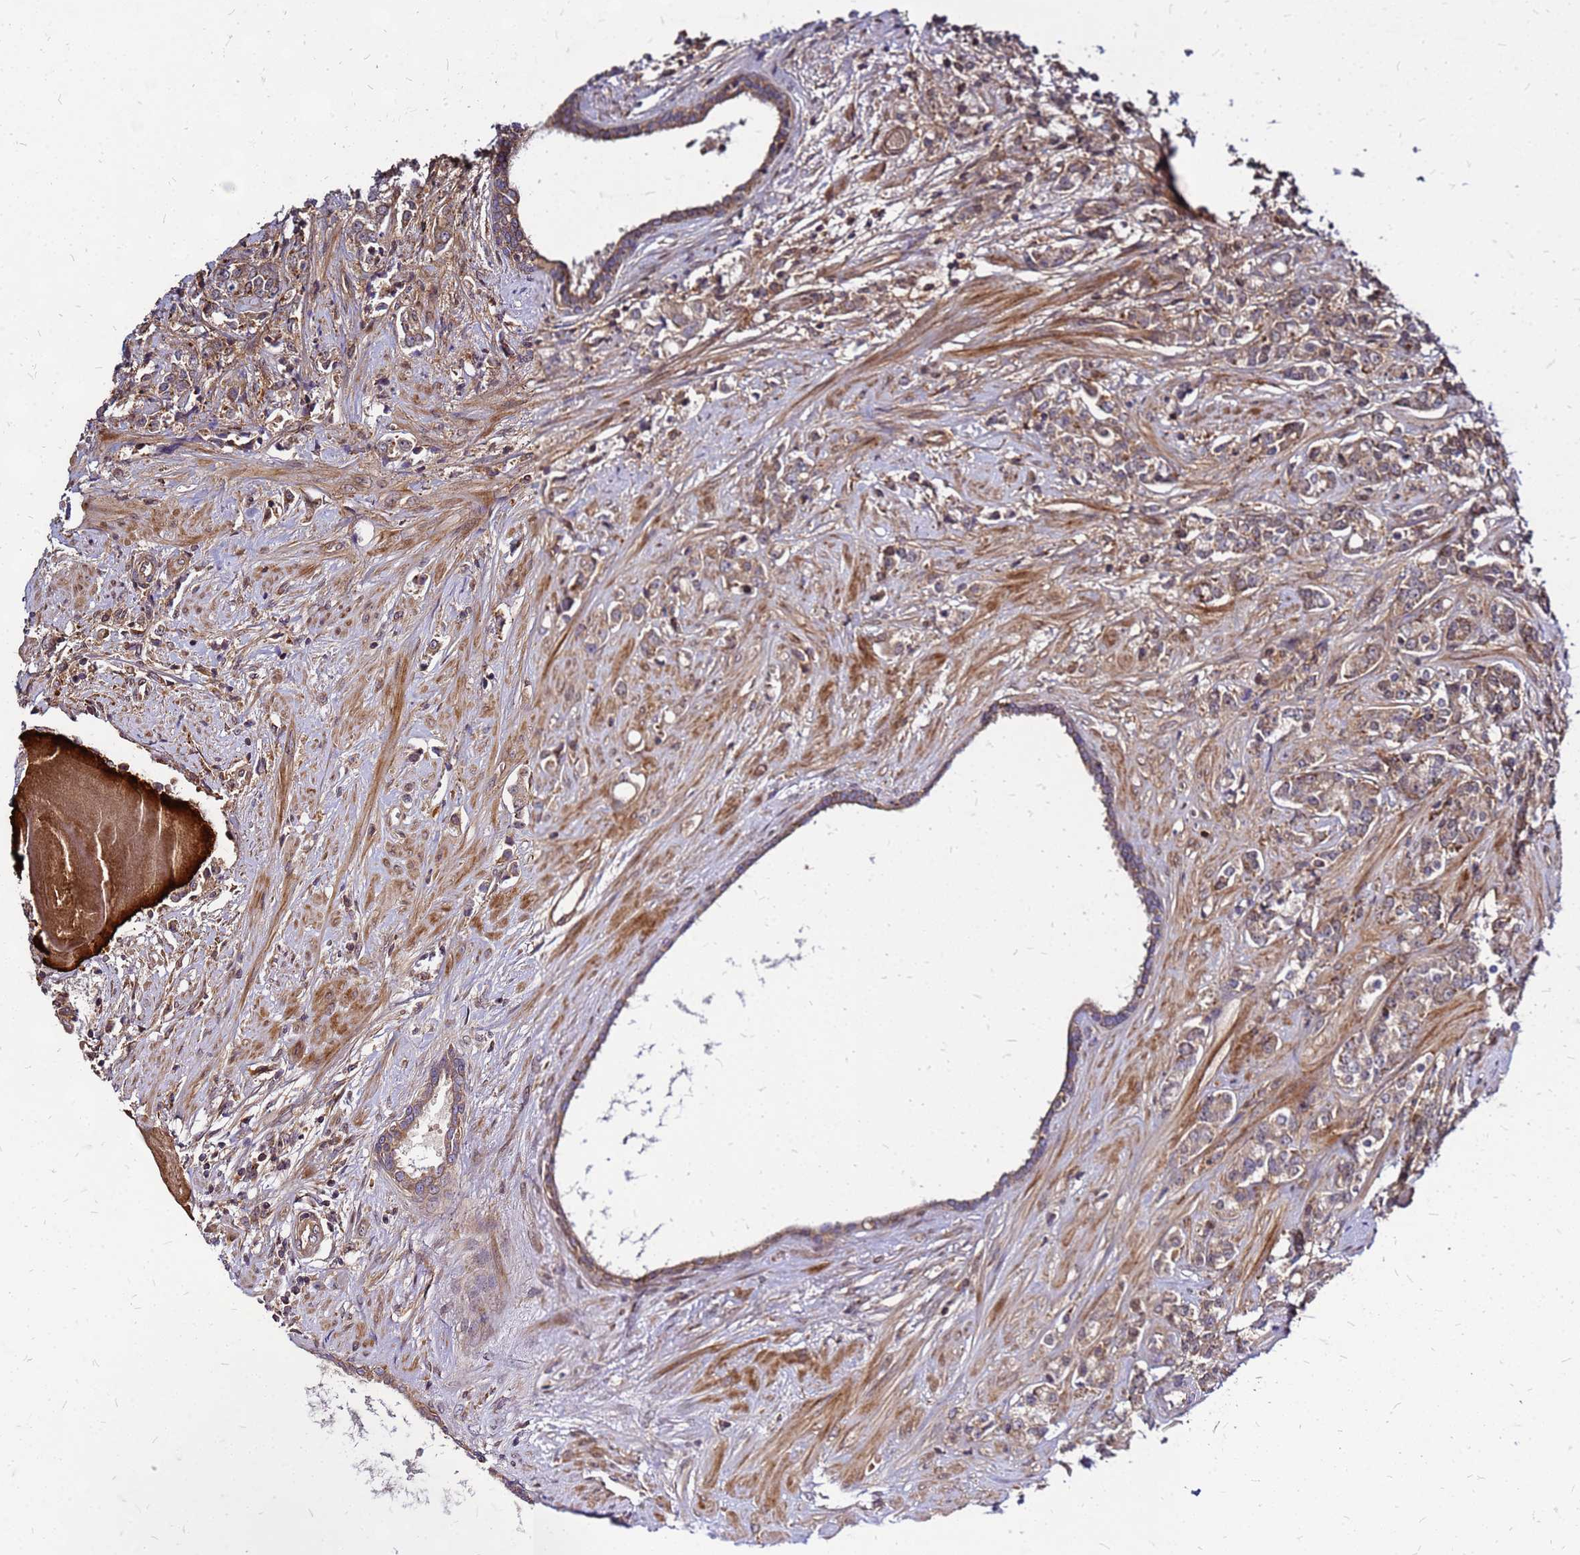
{"staining": {"intensity": "weak", "quantity": ">75%", "location": "cytoplasmic/membranous"}, "tissue": "prostate cancer", "cell_type": "Tumor cells", "image_type": "cancer", "snomed": [{"axis": "morphology", "description": "Adenocarcinoma, High grade"}, {"axis": "topography", "description": "Prostate"}], "caption": "Prostate adenocarcinoma (high-grade) was stained to show a protein in brown. There is low levels of weak cytoplasmic/membranous expression in about >75% of tumor cells.", "gene": "CYBC1", "patient": {"sex": "male", "age": 62}}